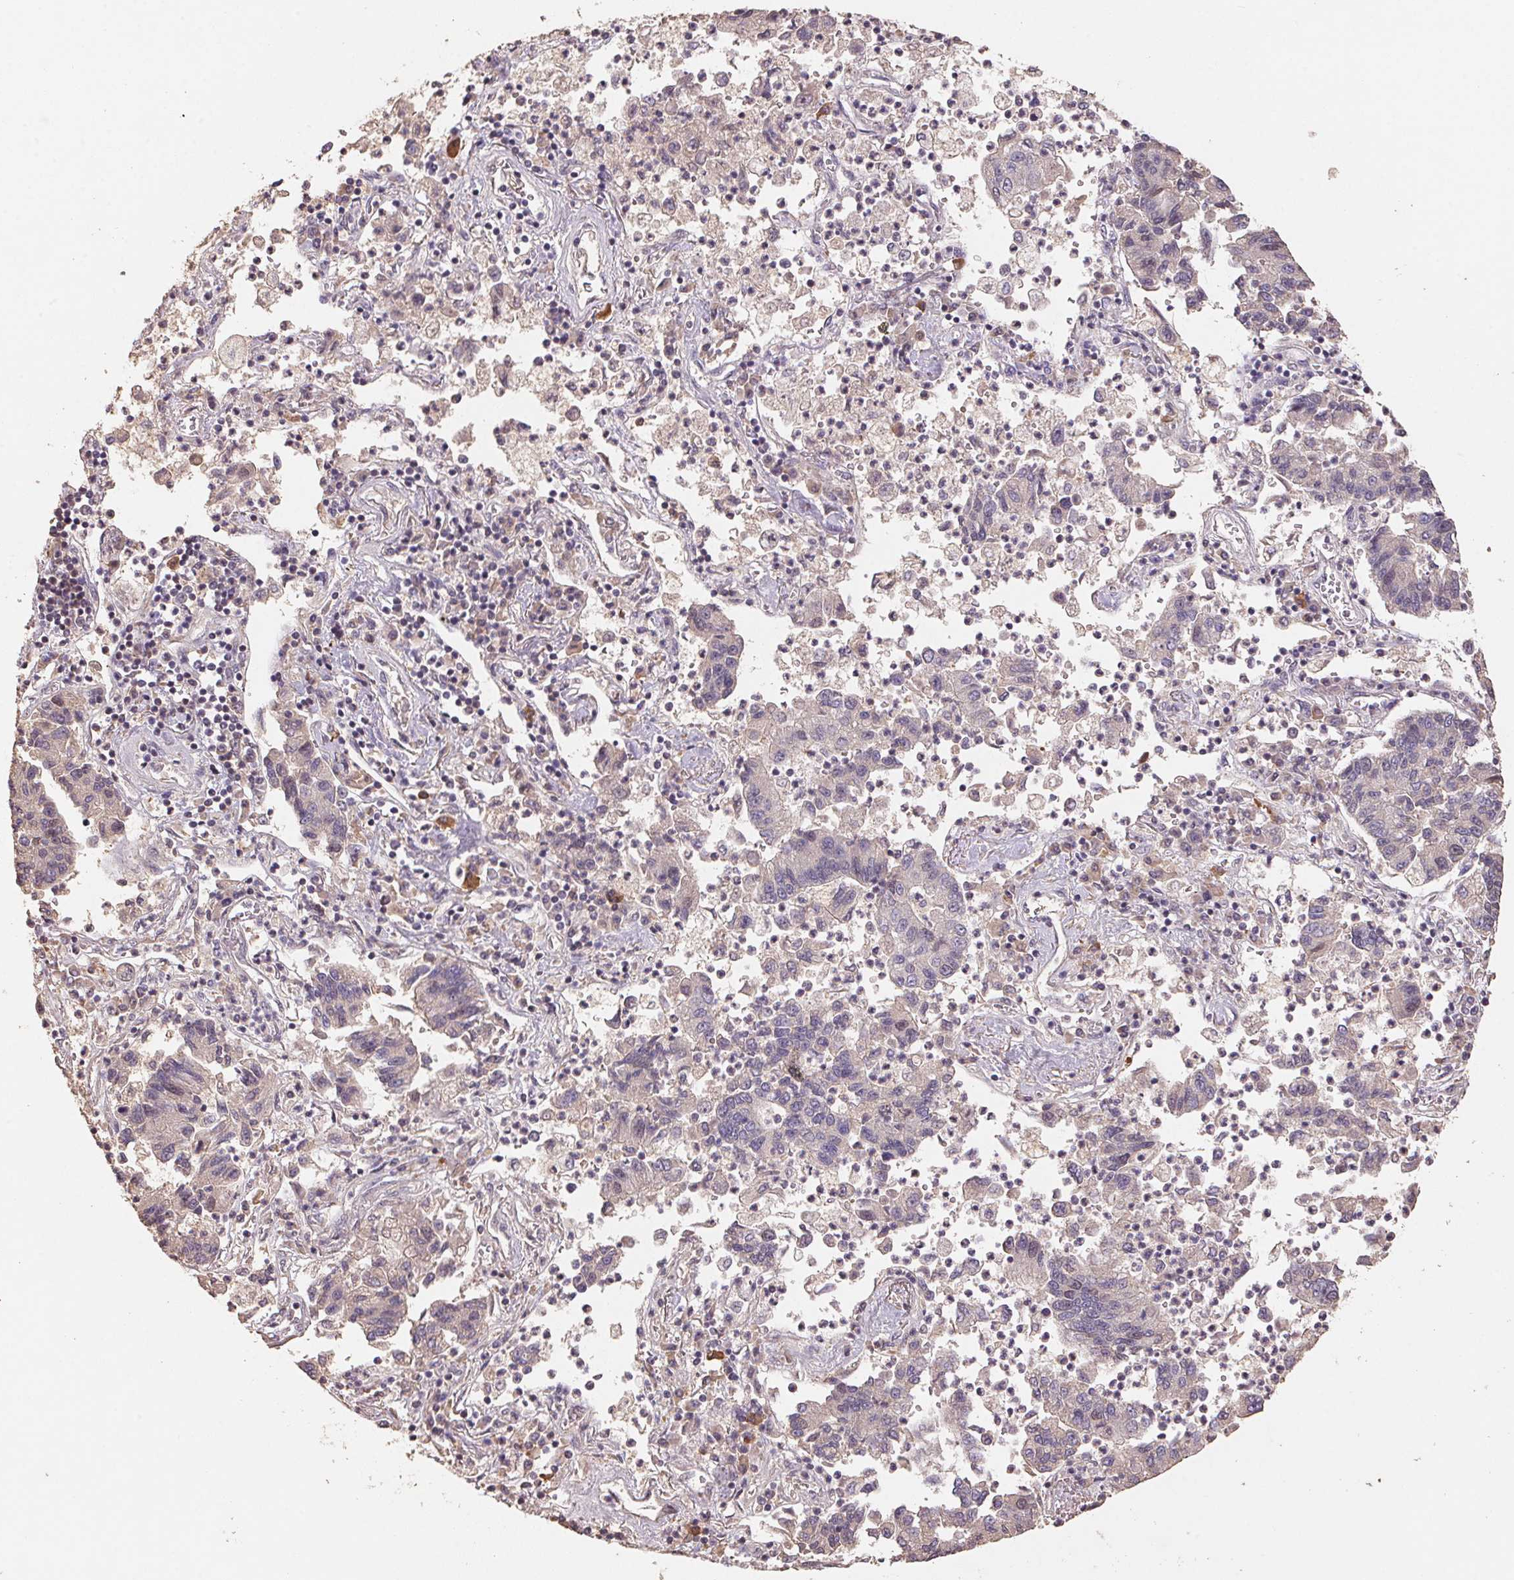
{"staining": {"intensity": "negative", "quantity": "none", "location": "none"}, "tissue": "lung cancer", "cell_type": "Tumor cells", "image_type": "cancer", "snomed": [{"axis": "morphology", "description": "Adenocarcinoma, NOS"}, {"axis": "topography", "description": "Lung"}], "caption": "Immunohistochemistry (IHC) histopathology image of neoplastic tissue: human lung cancer (adenocarcinoma) stained with DAB reveals no significant protein positivity in tumor cells.", "gene": "CENPF", "patient": {"sex": "female", "age": 57}}